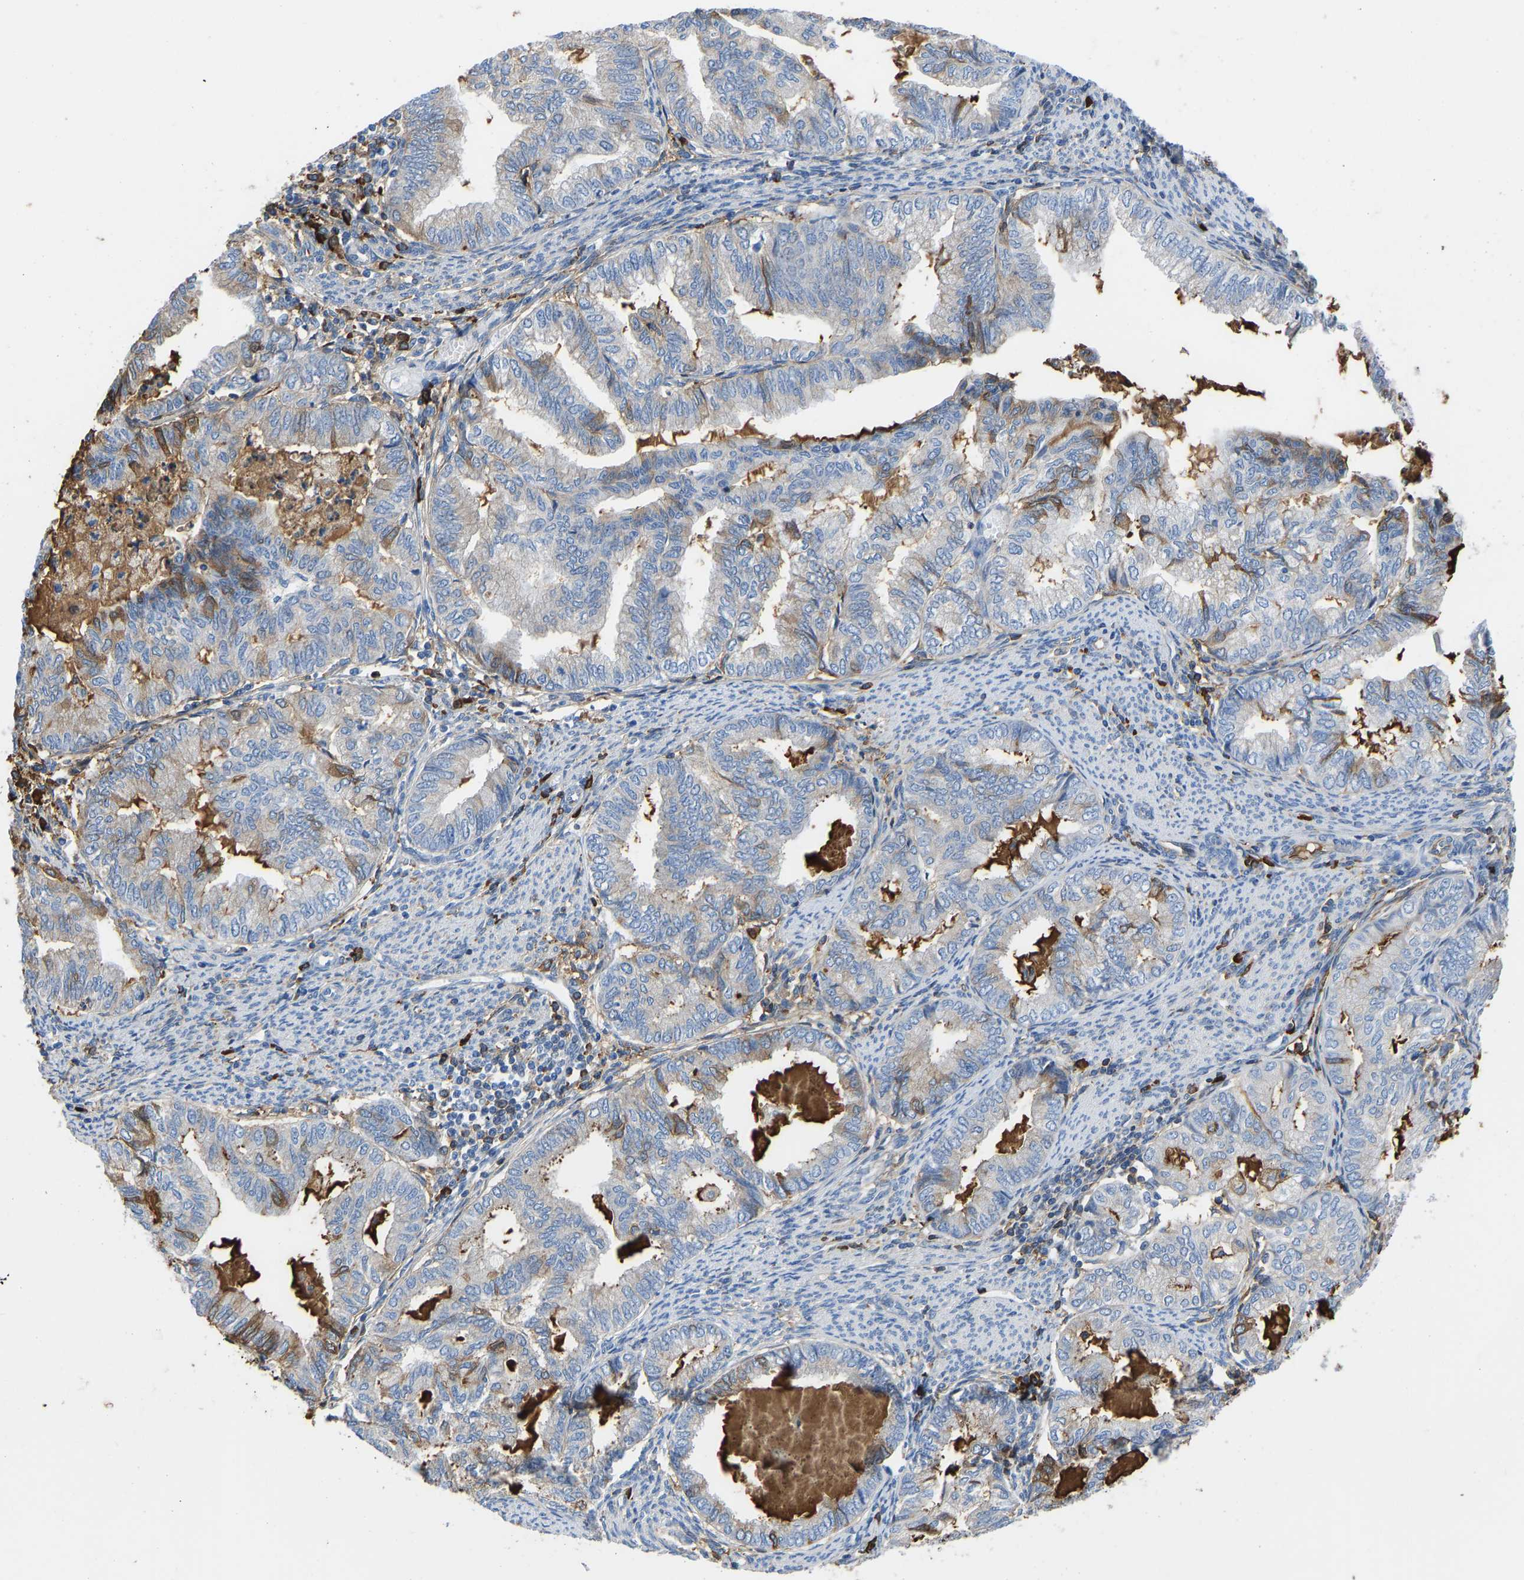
{"staining": {"intensity": "negative", "quantity": "none", "location": "none"}, "tissue": "endometrial cancer", "cell_type": "Tumor cells", "image_type": "cancer", "snomed": [{"axis": "morphology", "description": "Adenocarcinoma, NOS"}, {"axis": "topography", "description": "Endometrium"}], "caption": "Immunohistochemistry photomicrograph of endometrial cancer stained for a protein (brown), which demonstrates no staining in tumor cells.", "gene": "HSPG2", "patient": {"sex": "female", "age": 79}}